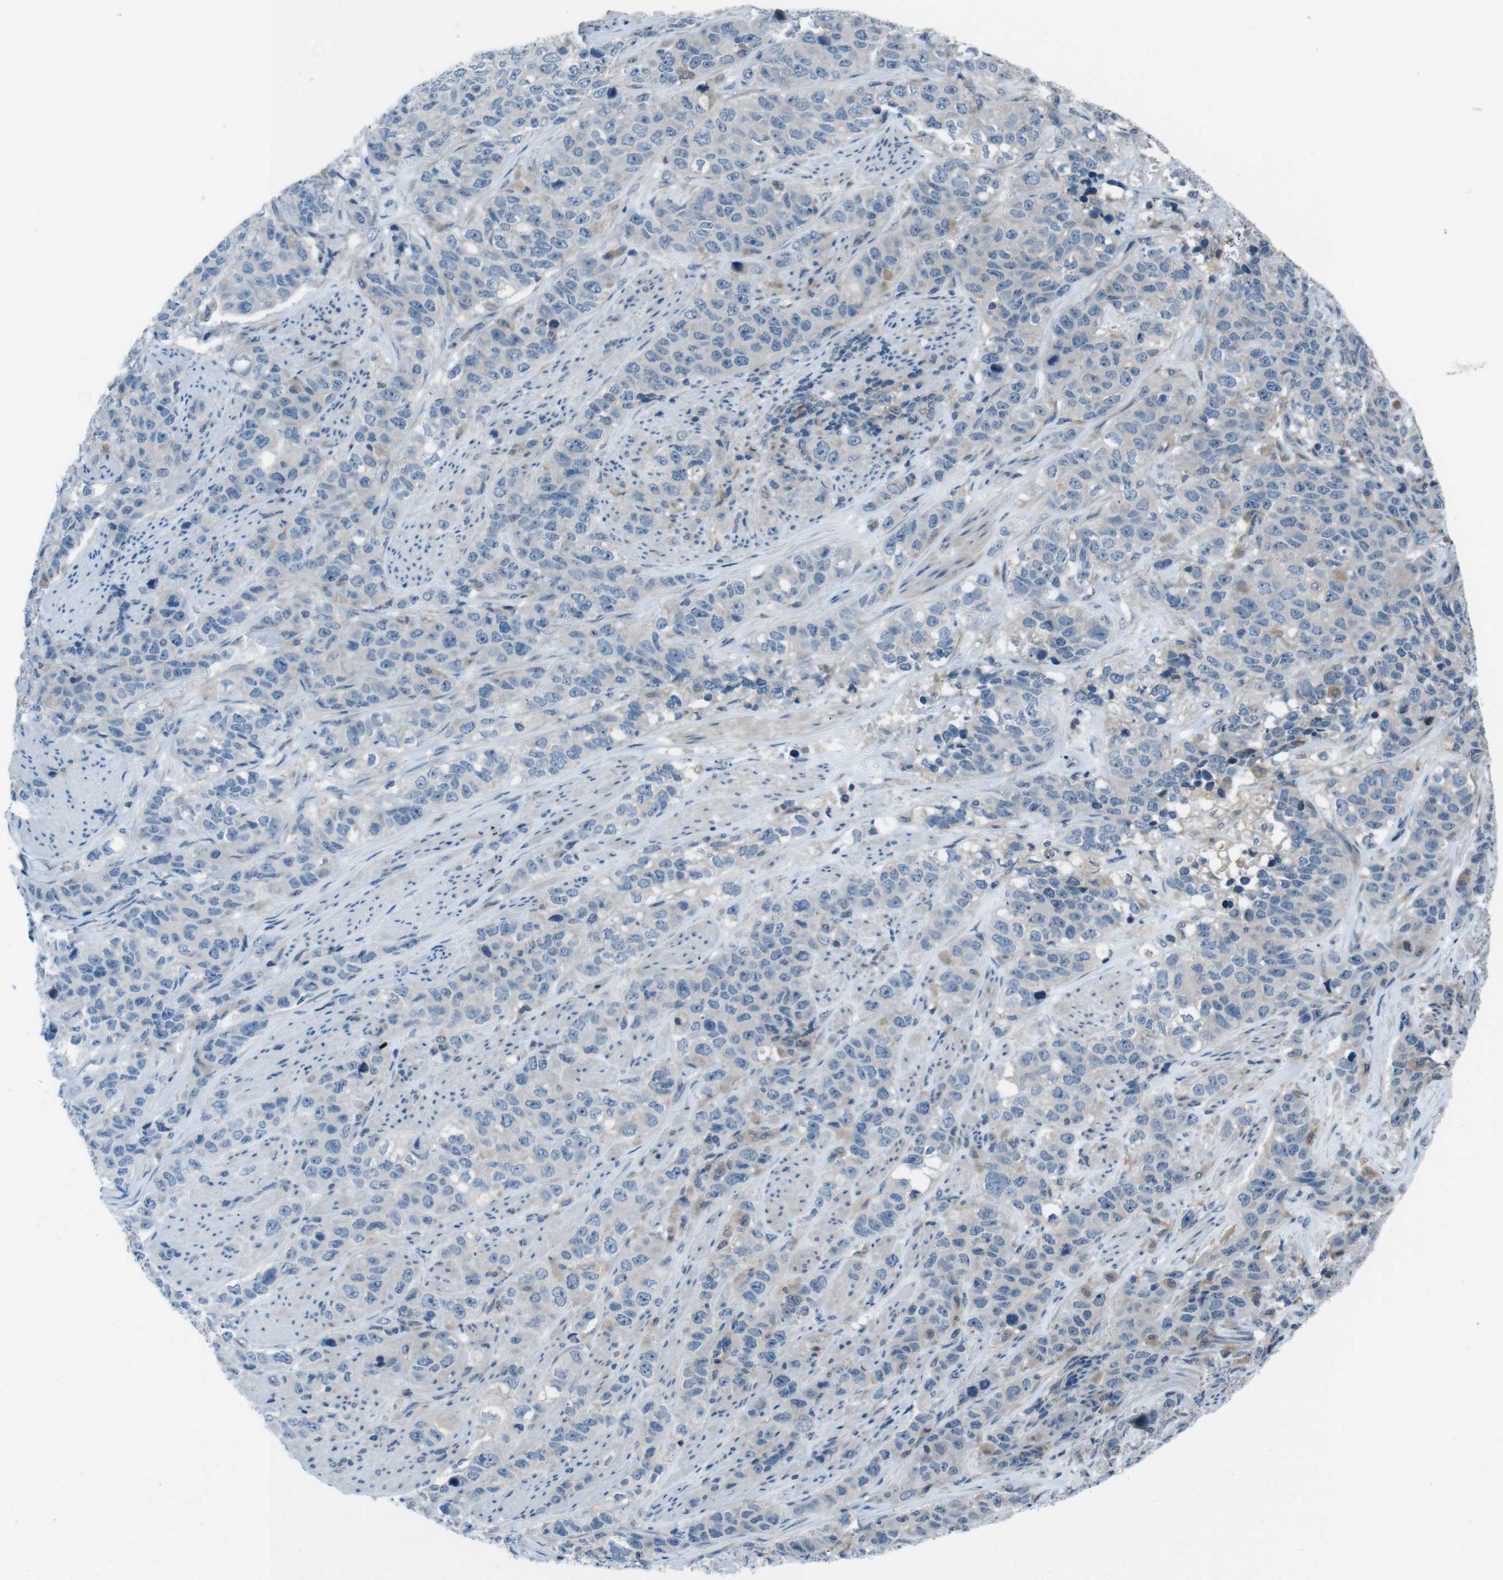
{"staining": {"intensity": "negative", "quantity": "none", "location": "none"}, "tissue": "stomach cancer", "cell_type": "Tumor cells", "image_type": "cancer", "snomed": [{"axis": "morphology", "description": "Adenocarcinoma, NOS"}, {"axis": "topography", "description": "Stomach"}], "caption": "Micrograph shows no significant protein expression in tumor cells of stomach adenocarcinoma.", "gene": "SLC27A4", "patient": {"sex": "male", "age": 48}}